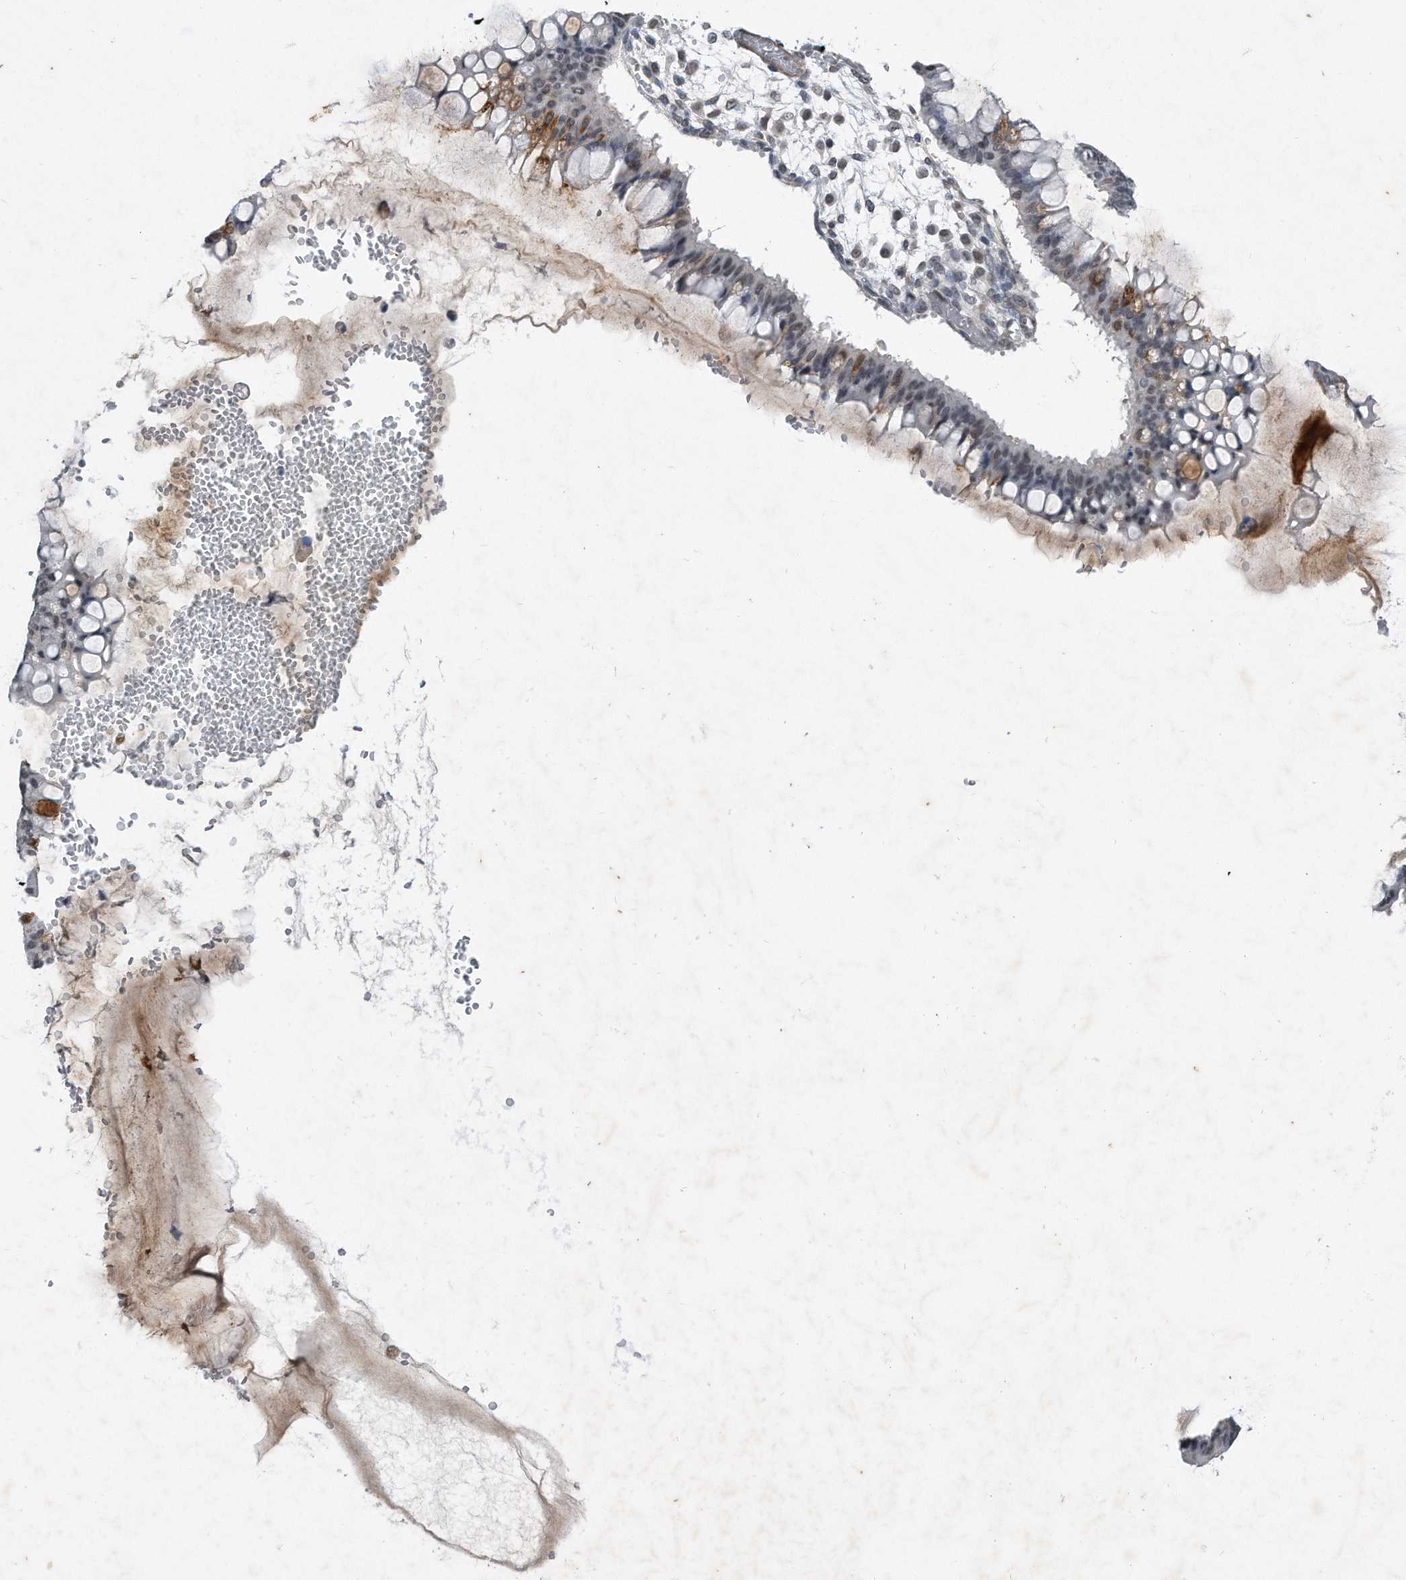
{"staining": {"intensity": "strong", "quantity": "<25%", "location": "cytoplasmic/membranous"}, "tissue": "ovarian cancer", "cell_type": "Tumor cells", "image_type": "cancer", "snomed": [{"axis": "morphology", "description": "Cystadenocarcinoma, mucinous, NOS"}, {"axis": "topography", "description": "Ovary"}], "caption": "The micrograph exhibits immunohistochemical staining of ovarian cancer. There is strong cytoplasmic/membranous expression is identified in about <25% of tumor cells.", "gene": "TP53INP1", "patient": {"sex": "female", "age": 73}}